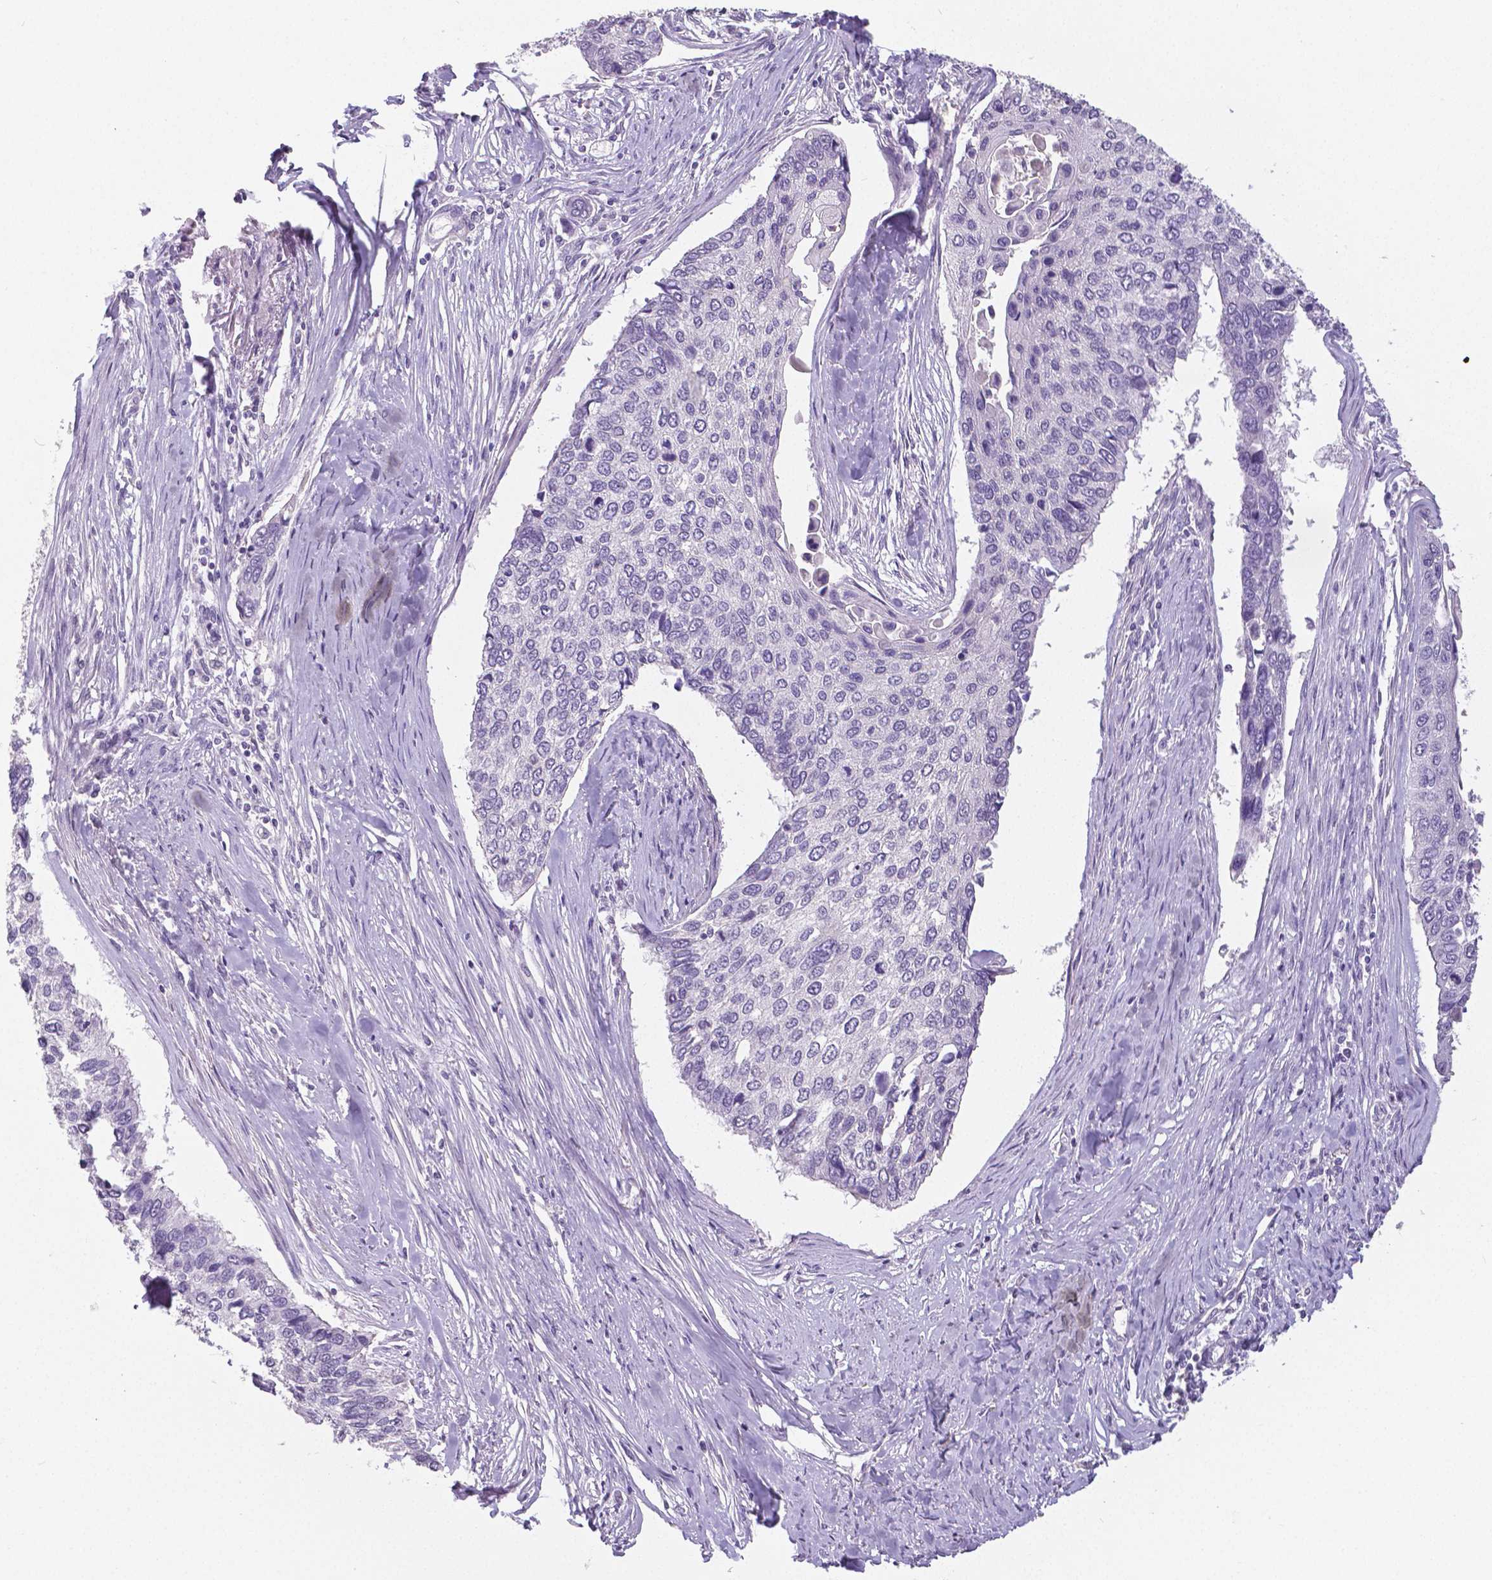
{"staining": {"intensity": "negative", "quantity": "none", "location": "none"}, "tissue": "lung cancer", "cell_type": "Tumor cells", "image_type": "cancer", "snomed": [{"axis": "morphology", "description": "Squamous cell carcinoma, NOS"}, {"axis": "morphology", "description": "Squamous cell carcinoma, metastatic, NOS"}, {"axis": "topography", "description": "Lung"}], "caption": "Protein analysis of lung squamous cell carcinoma shows no significant staining in tumor cells.", "gene": "CRMP1", "patient": {"sex": "male", "age": 63}}